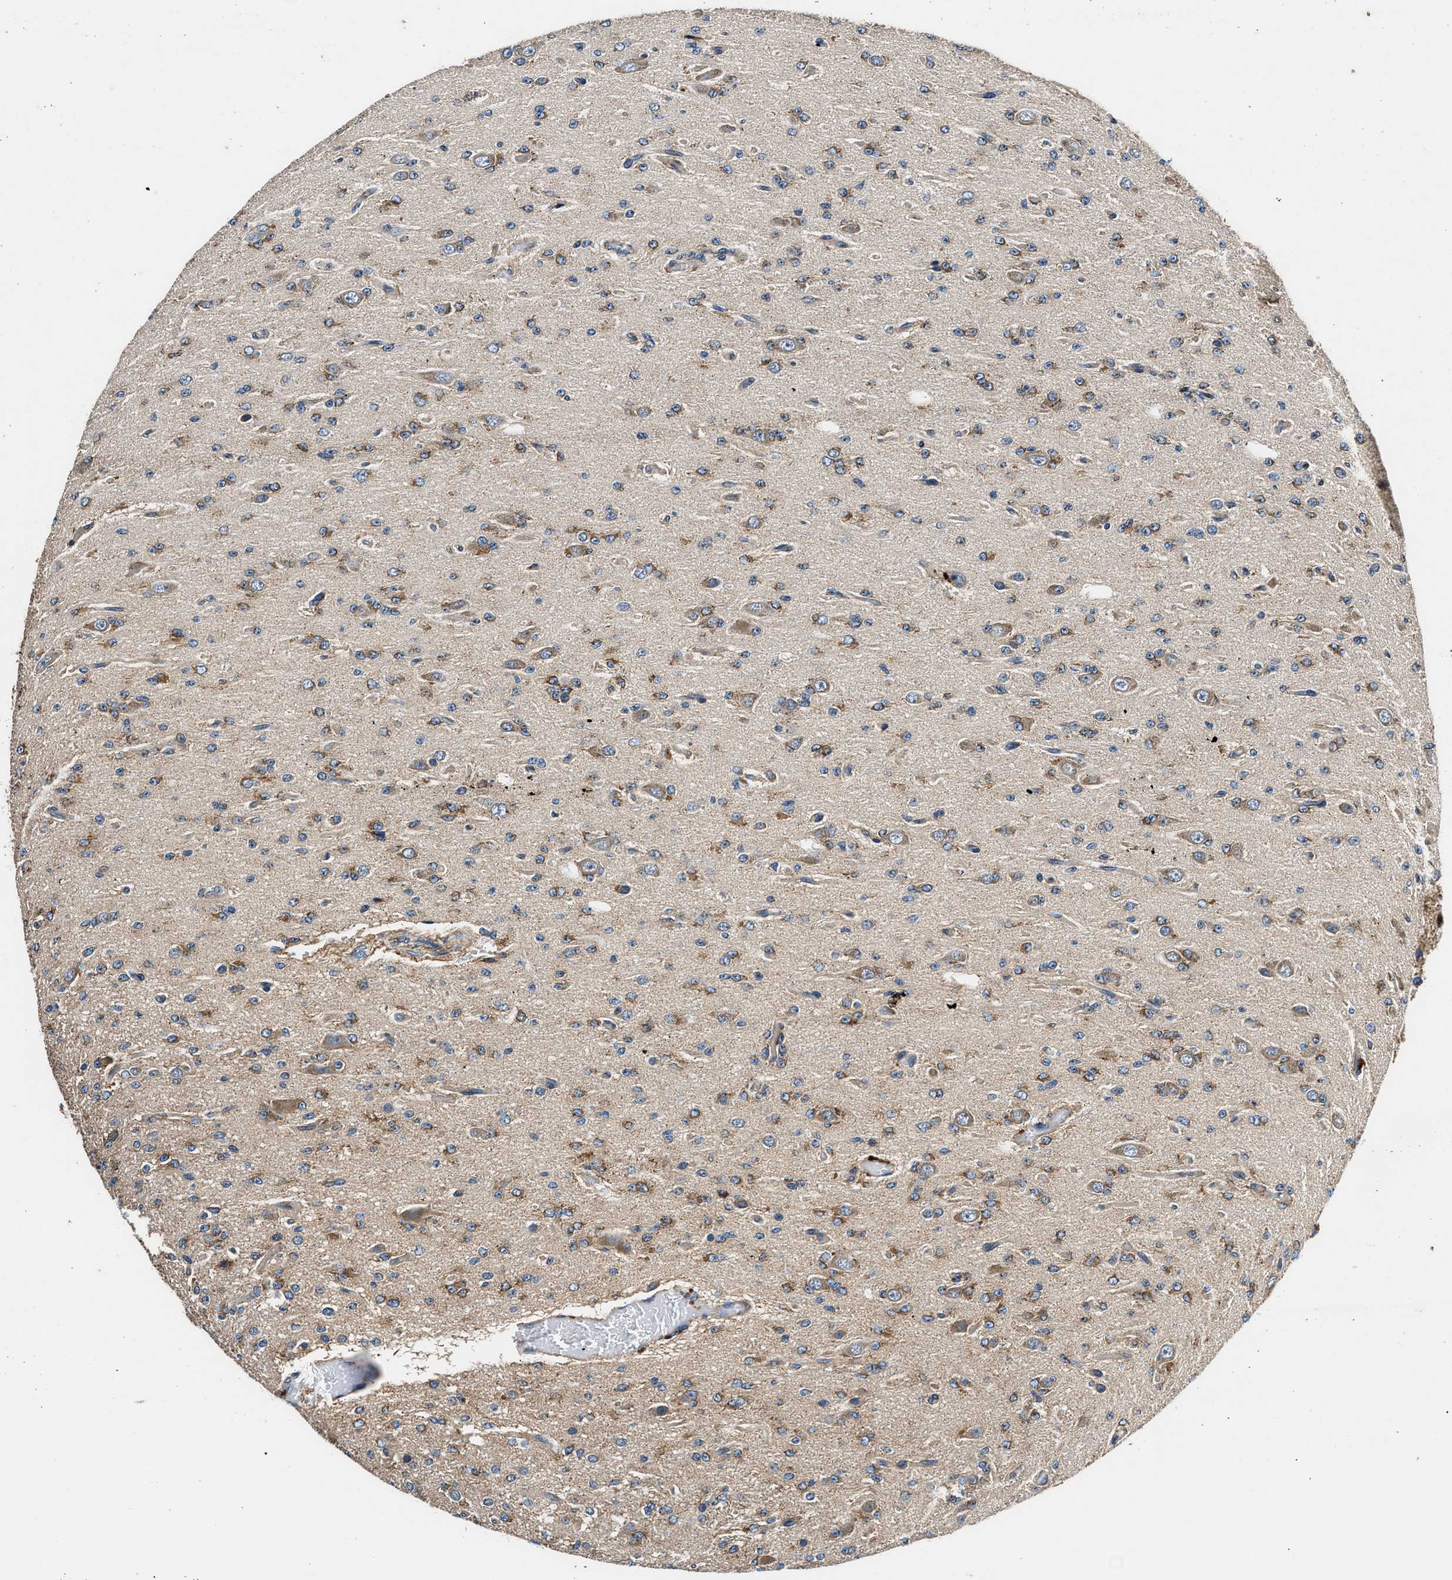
{"staining": {"intensity": "moderate", "quantity": "25%-75%", "location": "cytoplasmic/membranous"}, "tissue": "glioma", "cell_type": "Tumor cells", "image_type": "cancer", "snomed": [{"axis": "morphology", "description": "Glioma, malignant, Low grade"}, {"axis": "topography", "description": "Brain"}], "caption": "Tumor cells show moderate cytoplasmic/membranous staining in about 25%-75% of cells in malignant glioma (low-grade). The protein of interest is stained brown, and the nuclei are stained in blue (DAB IHC with brightfield microscopy, high magnification).", "gene": "DHRS7B", "patient": {"sex": "male", "age": 38}}